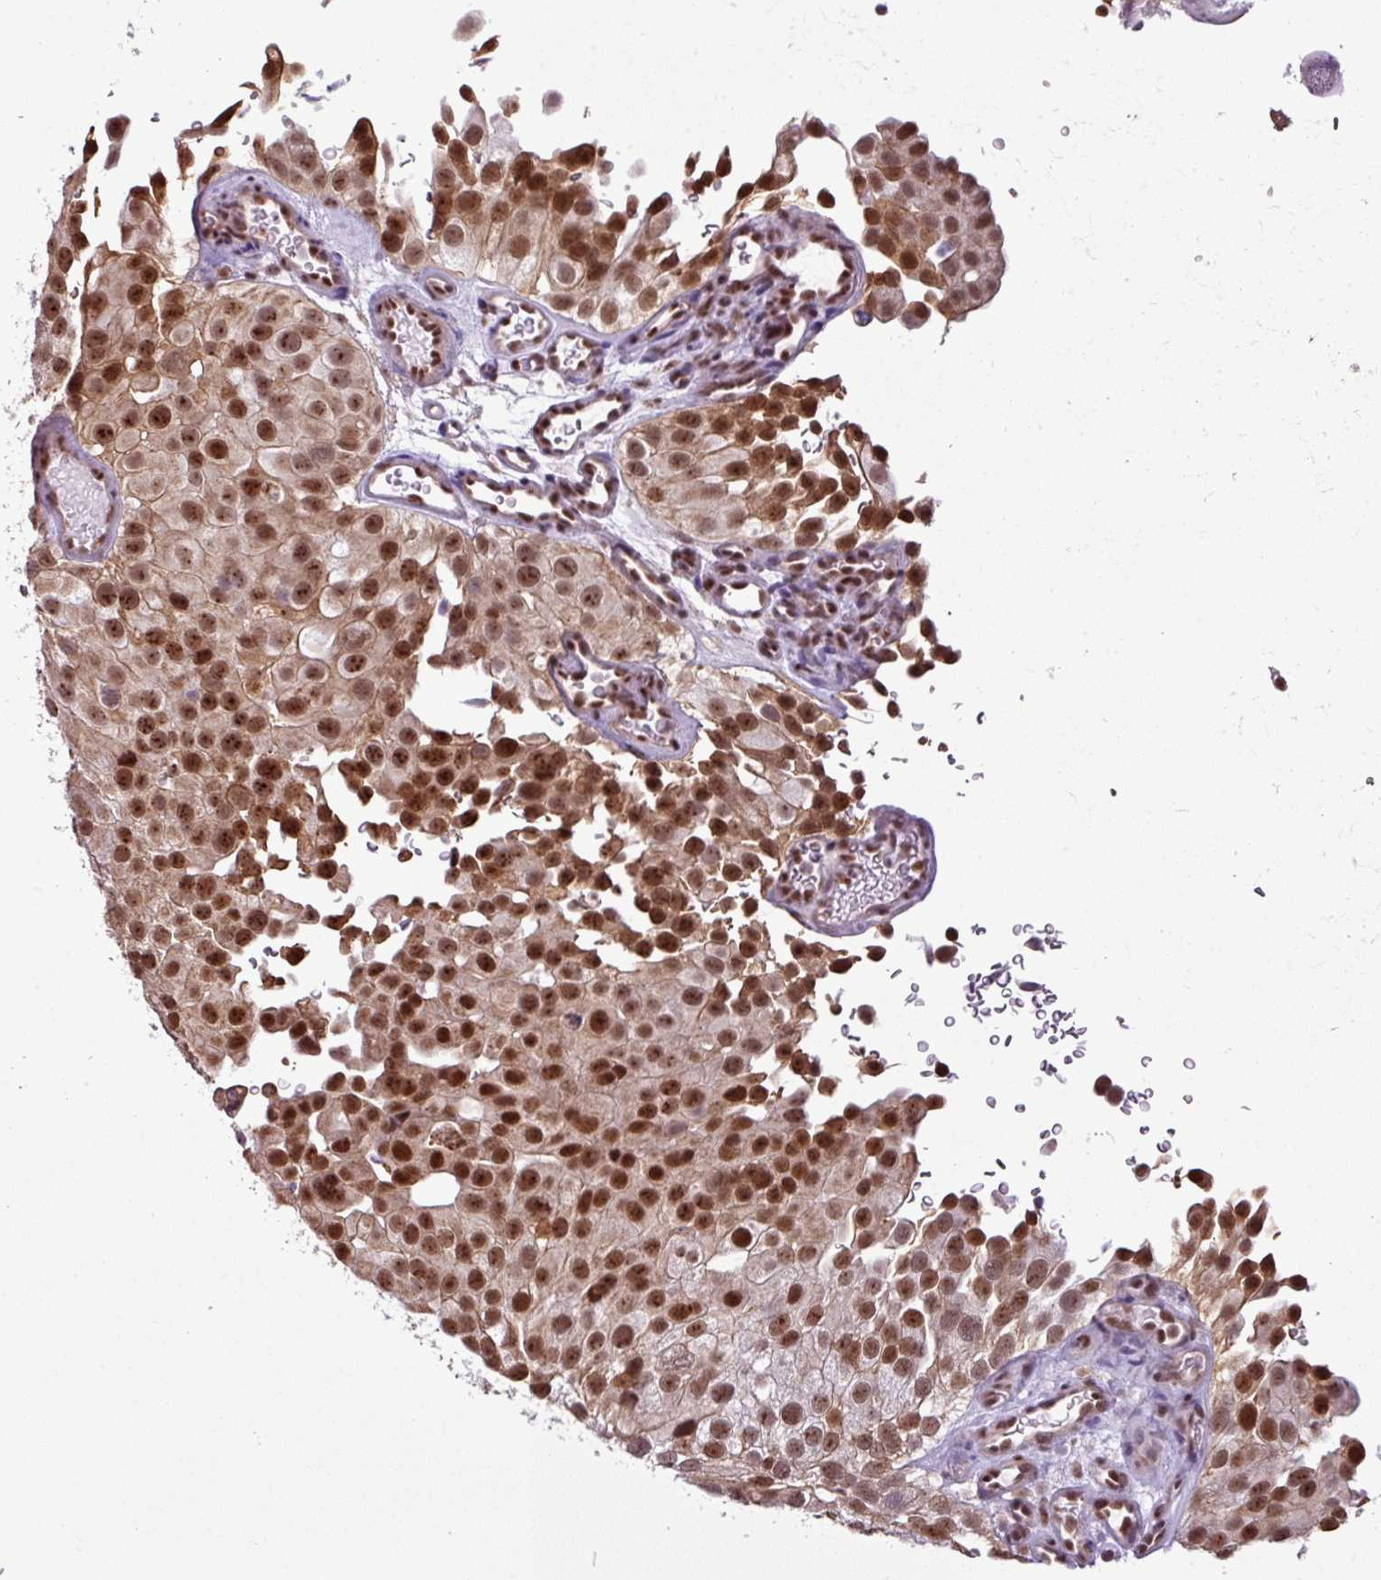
{"staining": {"intensity": "strong", "quantity": ">75%", "location": "nuclear"}, "tissue": "urothelial cancer", "cell_type": "Tumor cells", "image_type": "cancer", "snomed": [{"axis": "morphology", "description": "Urothelial carcinoma, Low grade"}, {"axis": "topography", "description": "Urinary bladder"}], "caption": "Immunohistochemistry image of human urothelial cancer stained for a protein (brown), which displays high levels of strong nuclear staining in about >75% of tumor cells.", "gene": "ZNF217", "patient": {"sex": "male", "age": 78}}